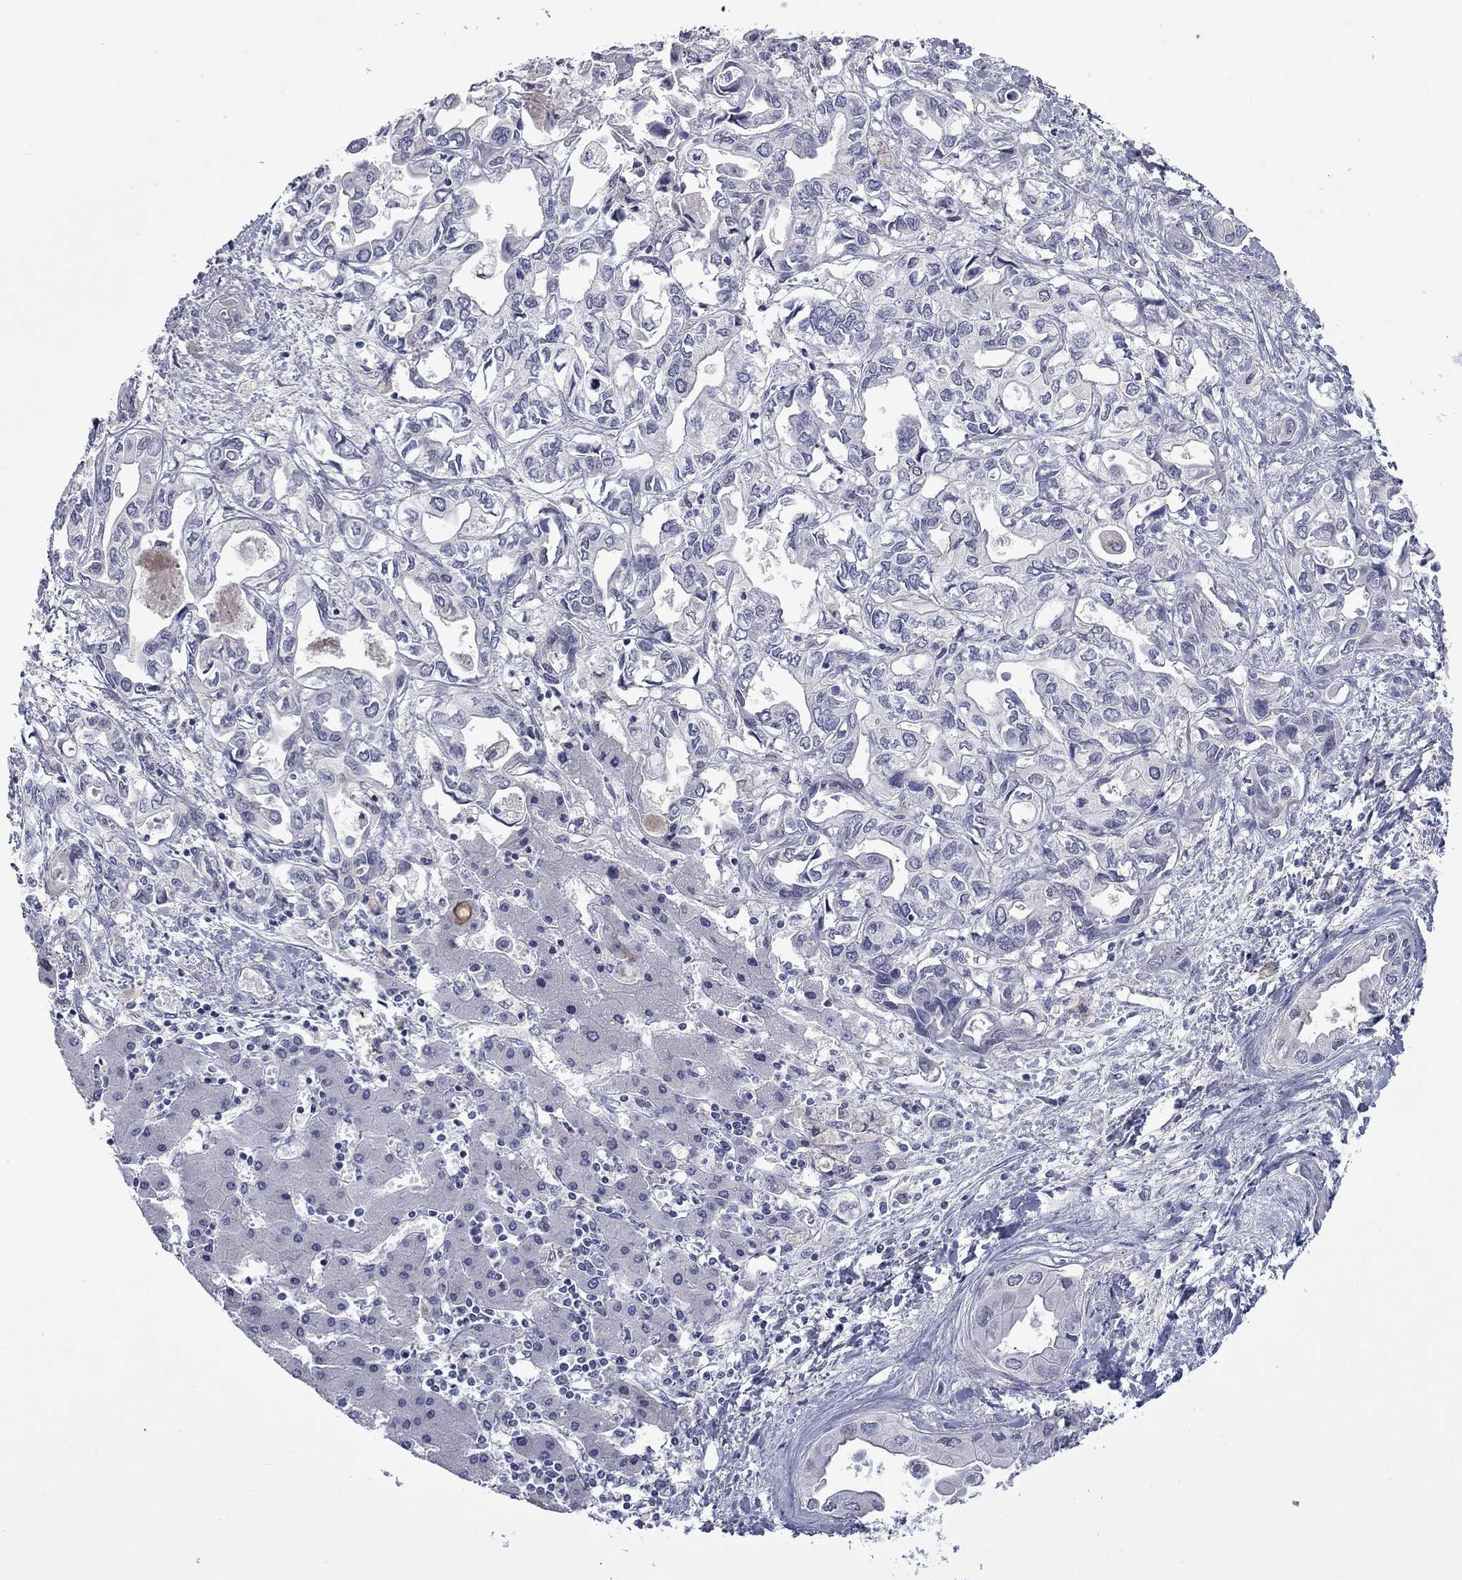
{"staining": {"intensity": "negative", "quantity": "none", "location": "none"}, "tissue": "liver cancer", "cell_type": "Tumor cells", "image_type": "cancer", "snomed": [{"axis": "morphology", "description": "Cholangiocarcinoma"}, {"axis": "topography", "description": "Liver"}], "caption": "Cholangiocarcinoma (liver) was stained to show a protein in brown. There is no significant positivity in tumor cells.", "gene": "CTNNBIP1", "patient": {"sex": "female", "age": 64}}